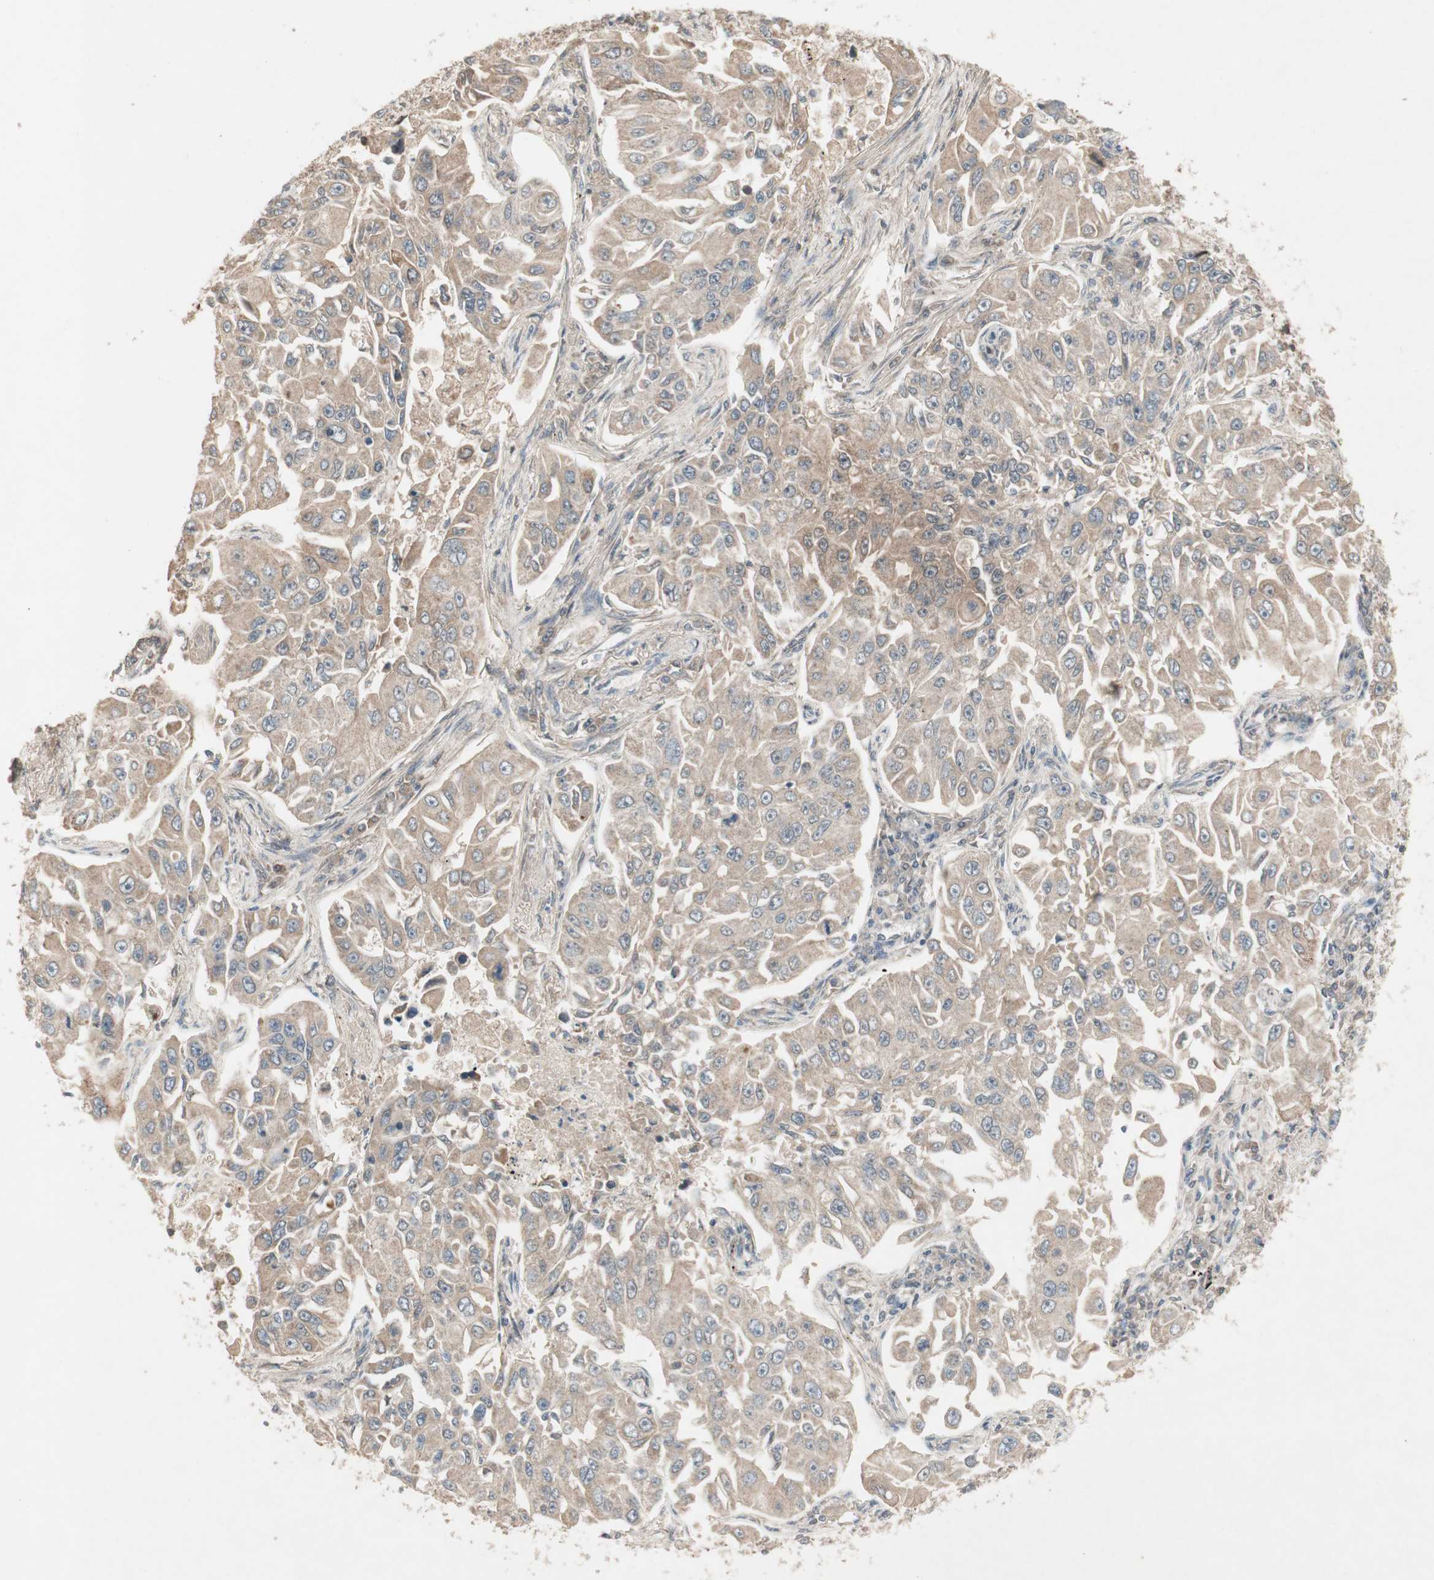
{"staining": {"intensity": "weak", "quantity": "25%-75%", "location": "cytoplasmic/membranous"}, "tissue": "lung cancer", "cell_type": "Tumor cells", "image_type": "cancer", "snomed": [{"axis": "morphology", "description": "Adenocarcinoma, NOS"}, {"axis": "topography", "description": "Lung"}], "caption": "This is an image of immunohistochemistry staining of lung adenocarcinoma, which shows weak expression in the cytoplasmic/membranous of tumor cells.", "gene": "JMJD7-PLA2G4B", "patient": {"sex": "male", "age": 84}}